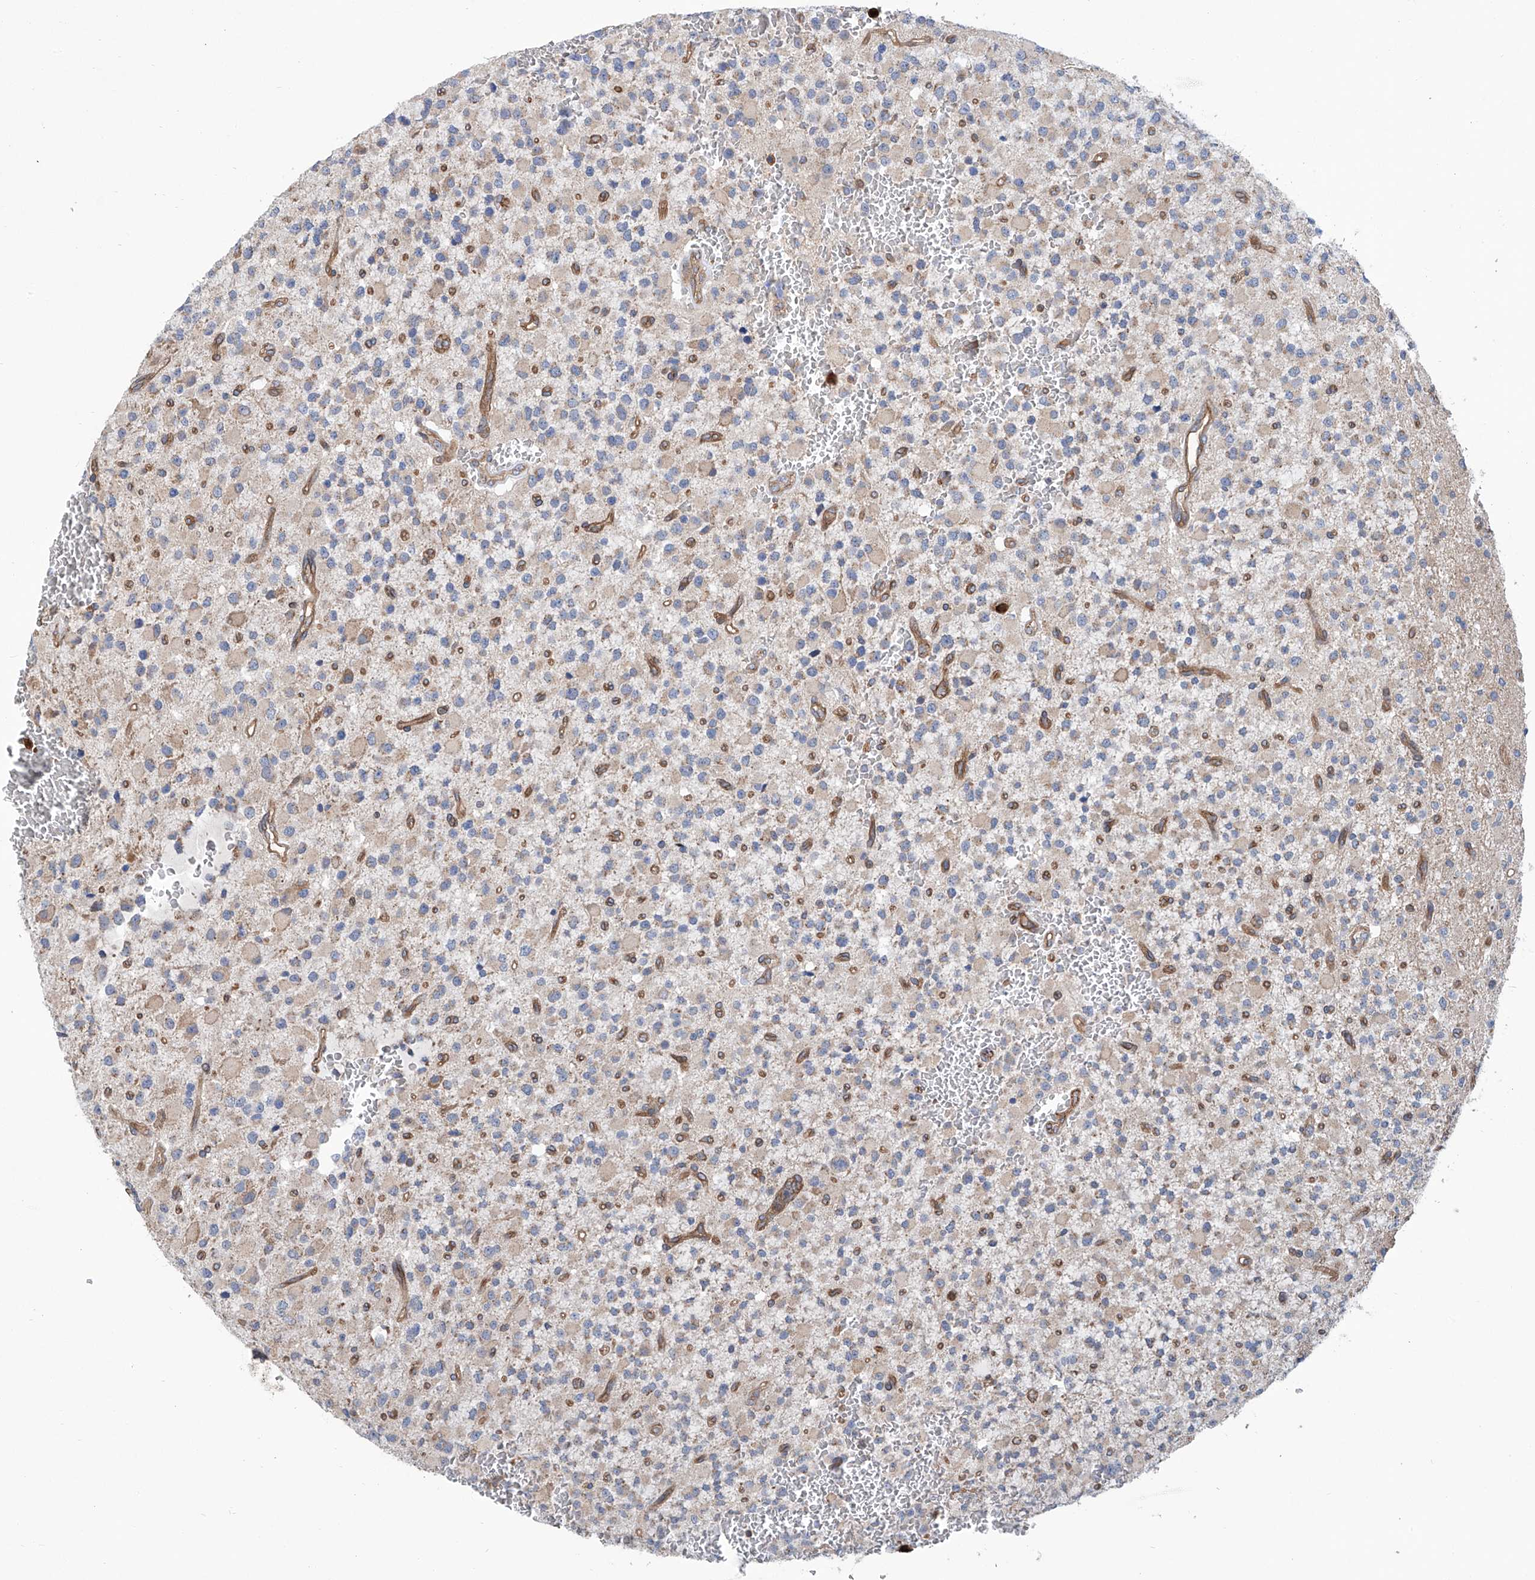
{"staining": {"intensity": "negative", "quantity": "none", "location": "none"}, "tissue": "glioma", "cell_type": "Tumor cells", "image_type": "cancer", "snomed": [{"axis": "morphology", "description": "Glioma, malignant, High grade"}, {"axis": "topography", "description": "Brain"}], "caption": "High-grade glioma (malignant) was stained to show a protein in brown. There is no significant staining in tumor cells.", "gene": "EIF2D", "patient": {"sex": "male", "age": 34}}